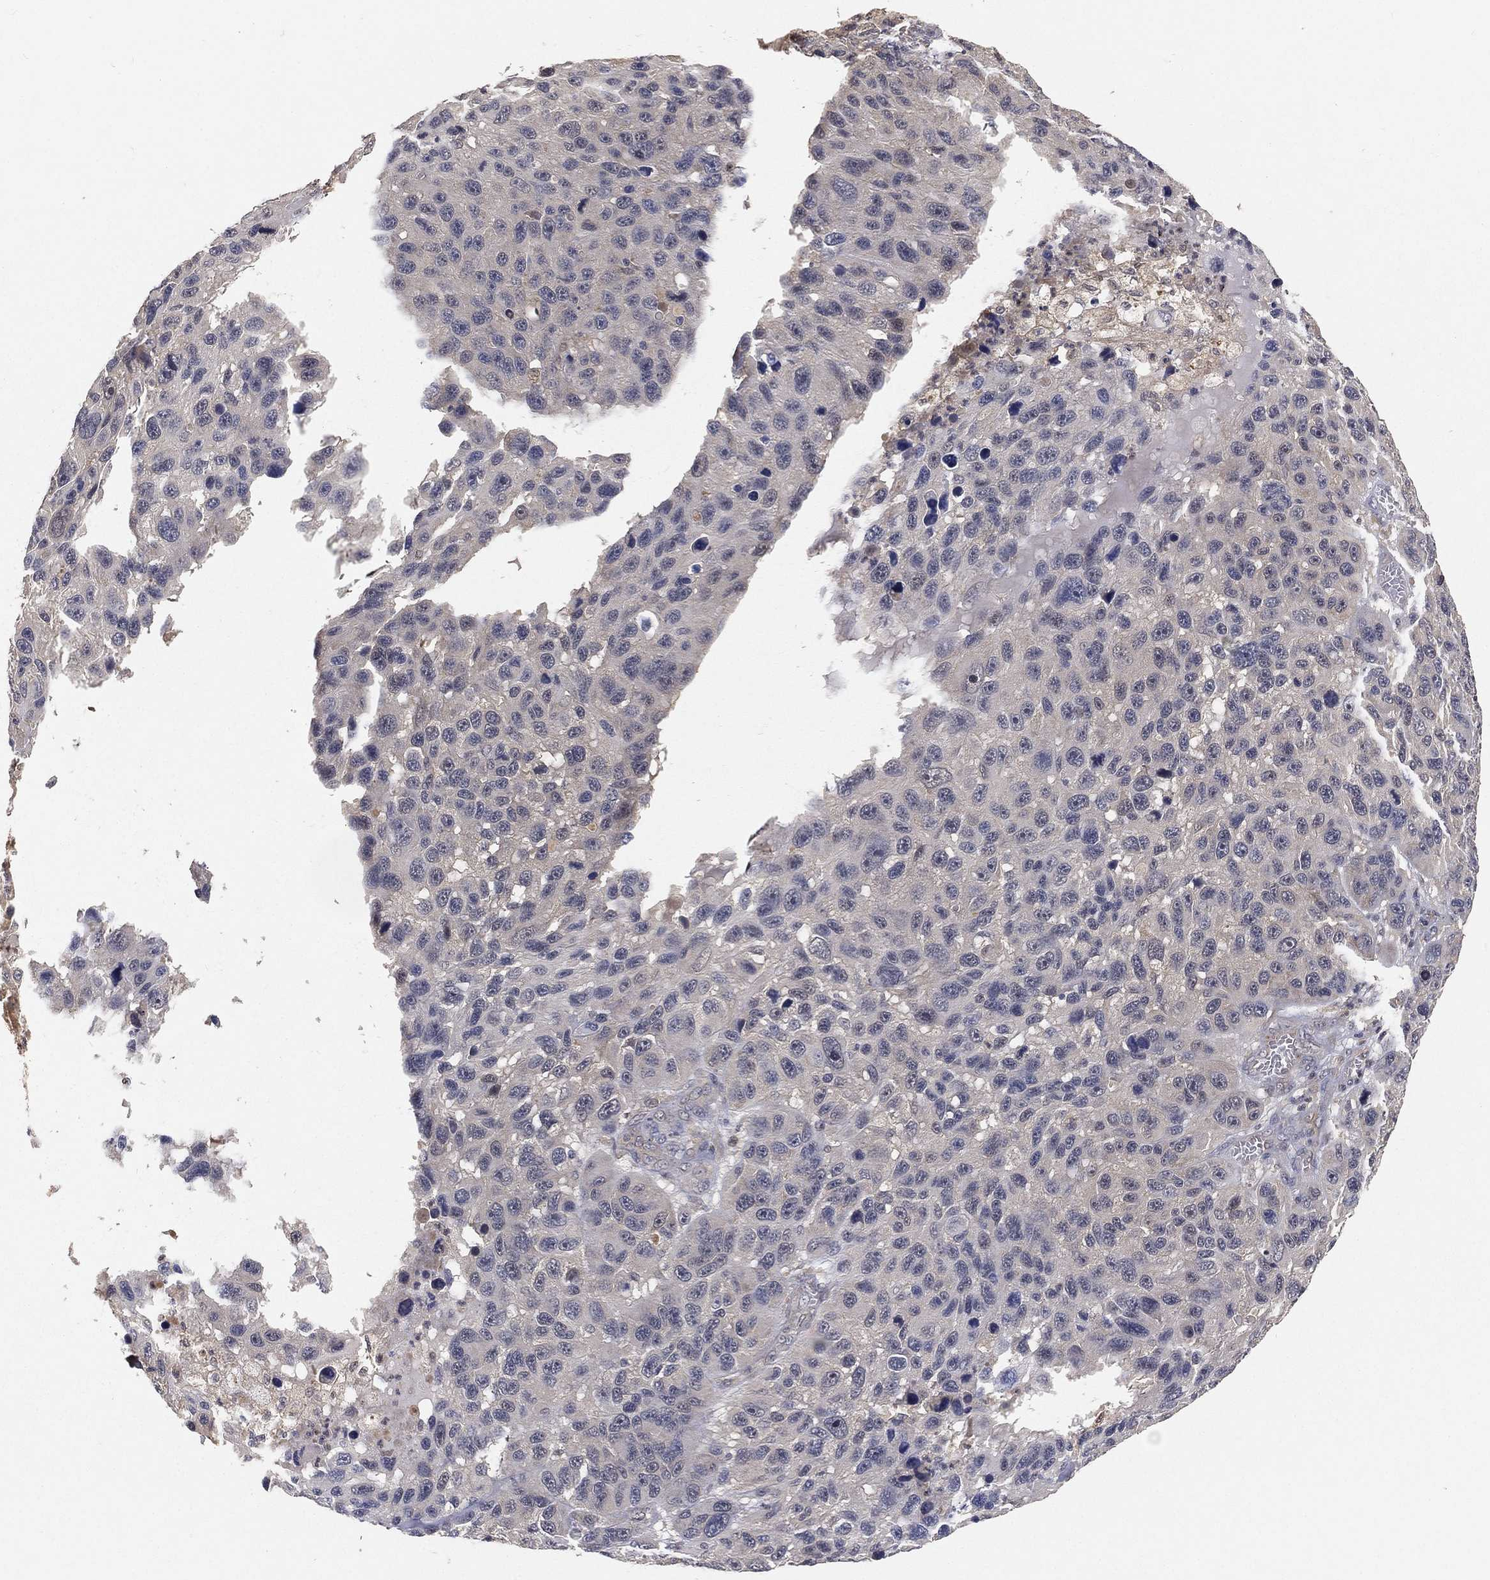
{"staining": {"intensity": "negative", "quantity": "none", "location": "none"}, "tissue": "melanoma", "cell_type": "Tumor cells", "image_type": "cancer", "snomed": [{"axis": "morphology", "description": "Malignant melanoma, NOS"}, {"axis": "topography", "description": "Skin"}], "caption": "This image is of malignant melanoma stained with immunohistochemistry (IHC) to label a protein in brown with the nuclei are counter-stained blue. There is no staining in tumor cells.", "gene": "MAPK1", "patient": {"sex": "male", "age": 53}}